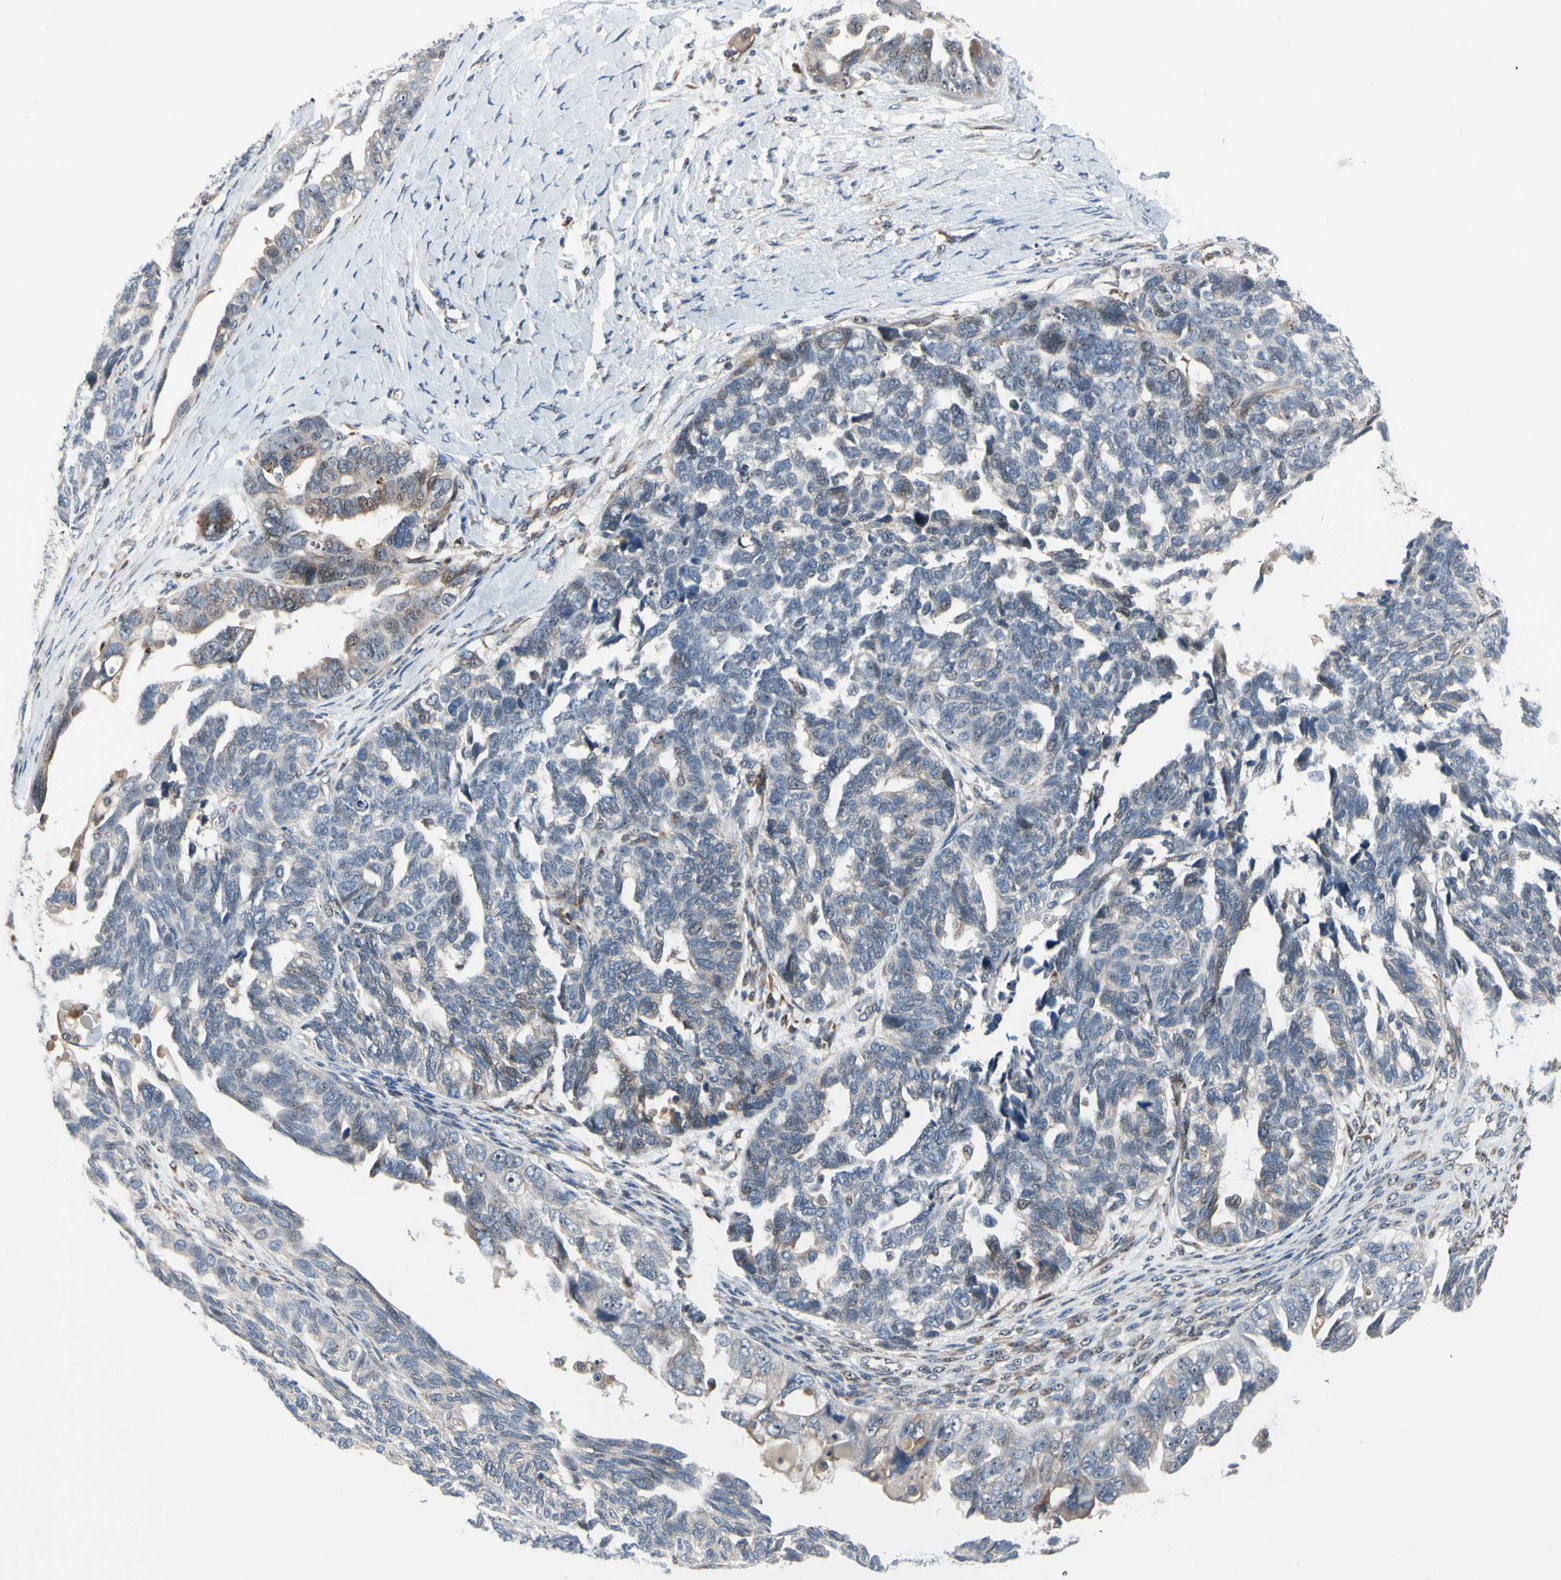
{"staining": {"intensity": "weak", "quantity": "25%-75%", "location": "cytoplasmic/membranous"}, "tissue": "ovarian cancer", "cell_type": "Tumor cells", "image_type": "cancer", "snomed": [{"axis": "morphology", "description": "Cystadenocarcinoma, serous, NOS"}, {"axis": "topography", "description": "Ovary"}], "caption": "An IHC histopathology image of neoplastic tissue is shown. Protein staining in brown highlights weak cytoplasmic/membranous positivity in ovarian cancer within tumor cells. (Stains: DAB in brown, nuclei in blue, Microscopy: brightfield microscopy at high magnification).", "gene": "TMED7", "patient": {"sex": "female", "age": 79}}